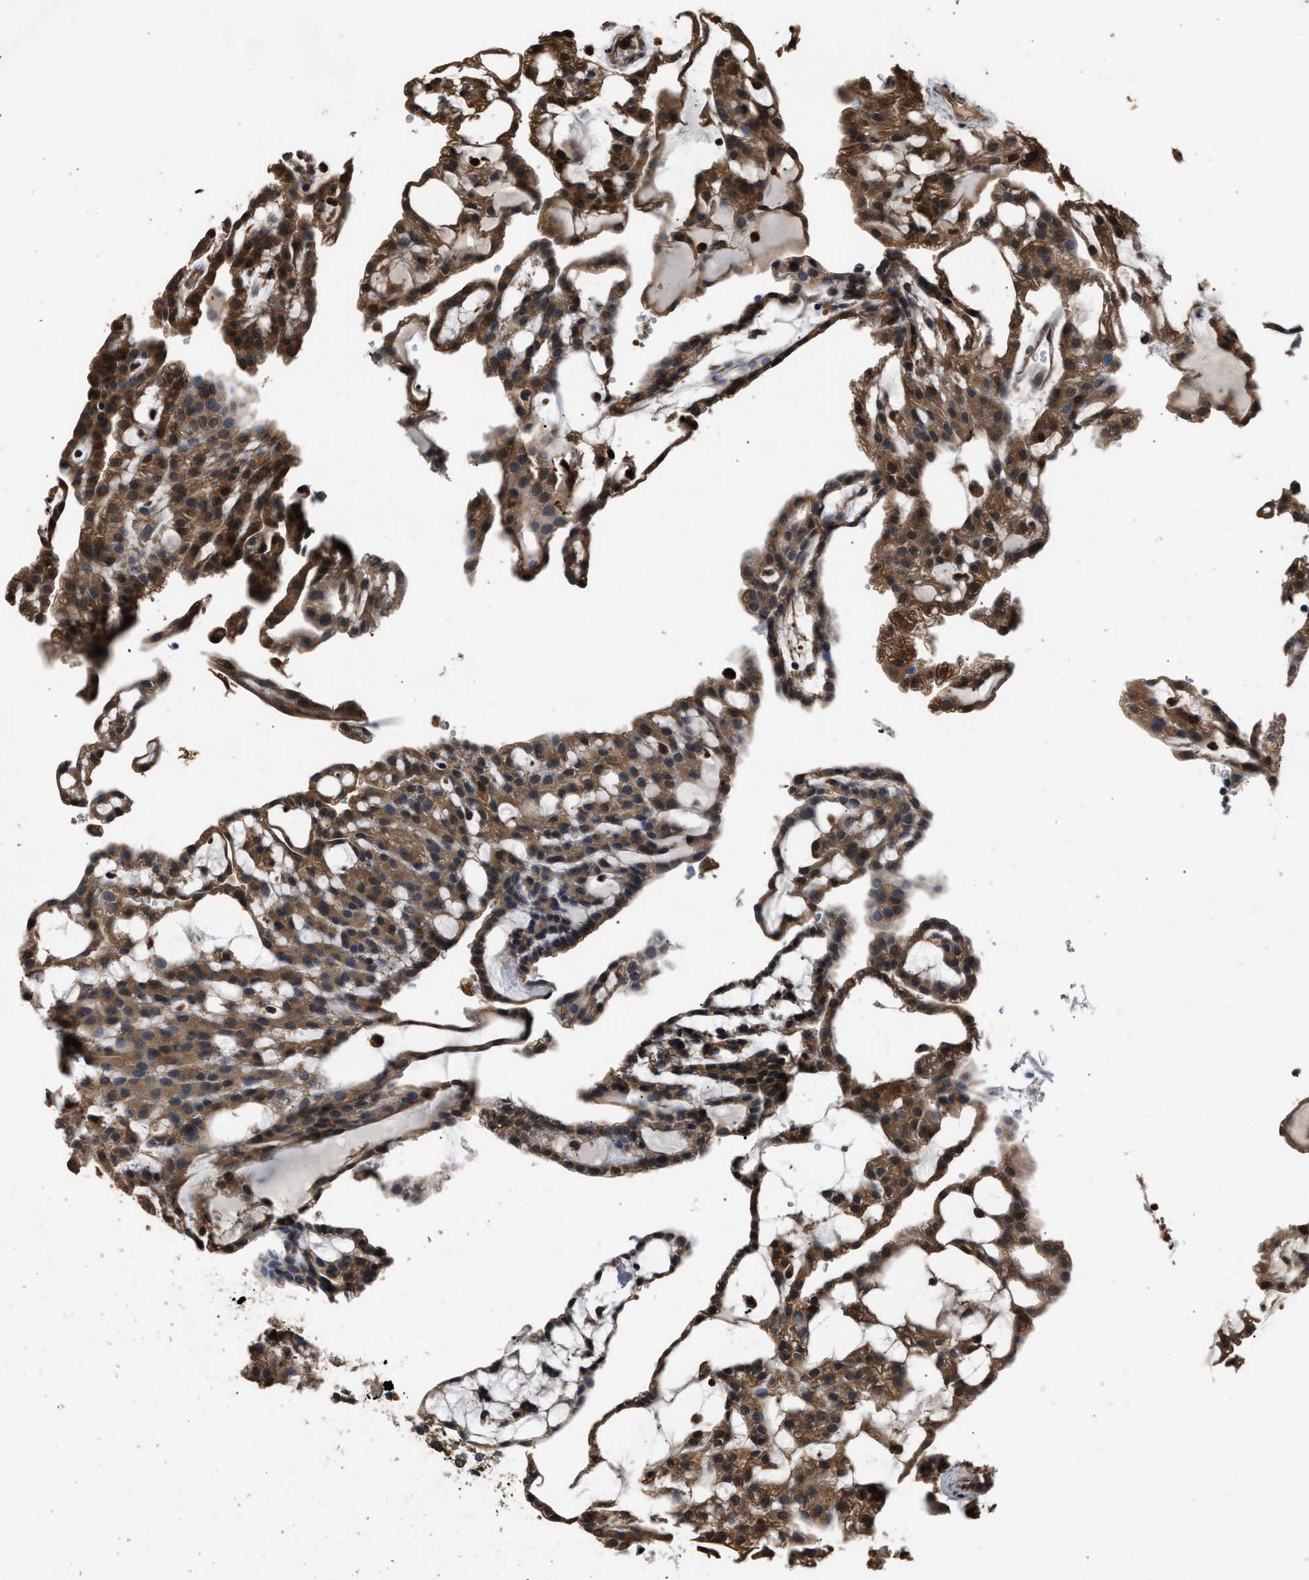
{"staining": {"intensity": "moderate", "quantity": ">75%", "location": "cytoplasmic/membranous"}, "tissue": "renal cancer", "cell_type": "Tumor cells", "image_type": "cancer", "snomed": [{"axis": "morphology", "description": "Adenocarcinoma, NOS"}, {"axis": "topography", "description": "Kidney"}], "caption": "Immunohistochemical staining of renal cancer demonstrates medium levels of moderate cytoplasmic/membranous staining in about >75% of tumor cells. (DAB IHC with brightfield microscopy, high magnification).", "gene": "GSTP1", "patient": {"sex": "male", "age": 63}}